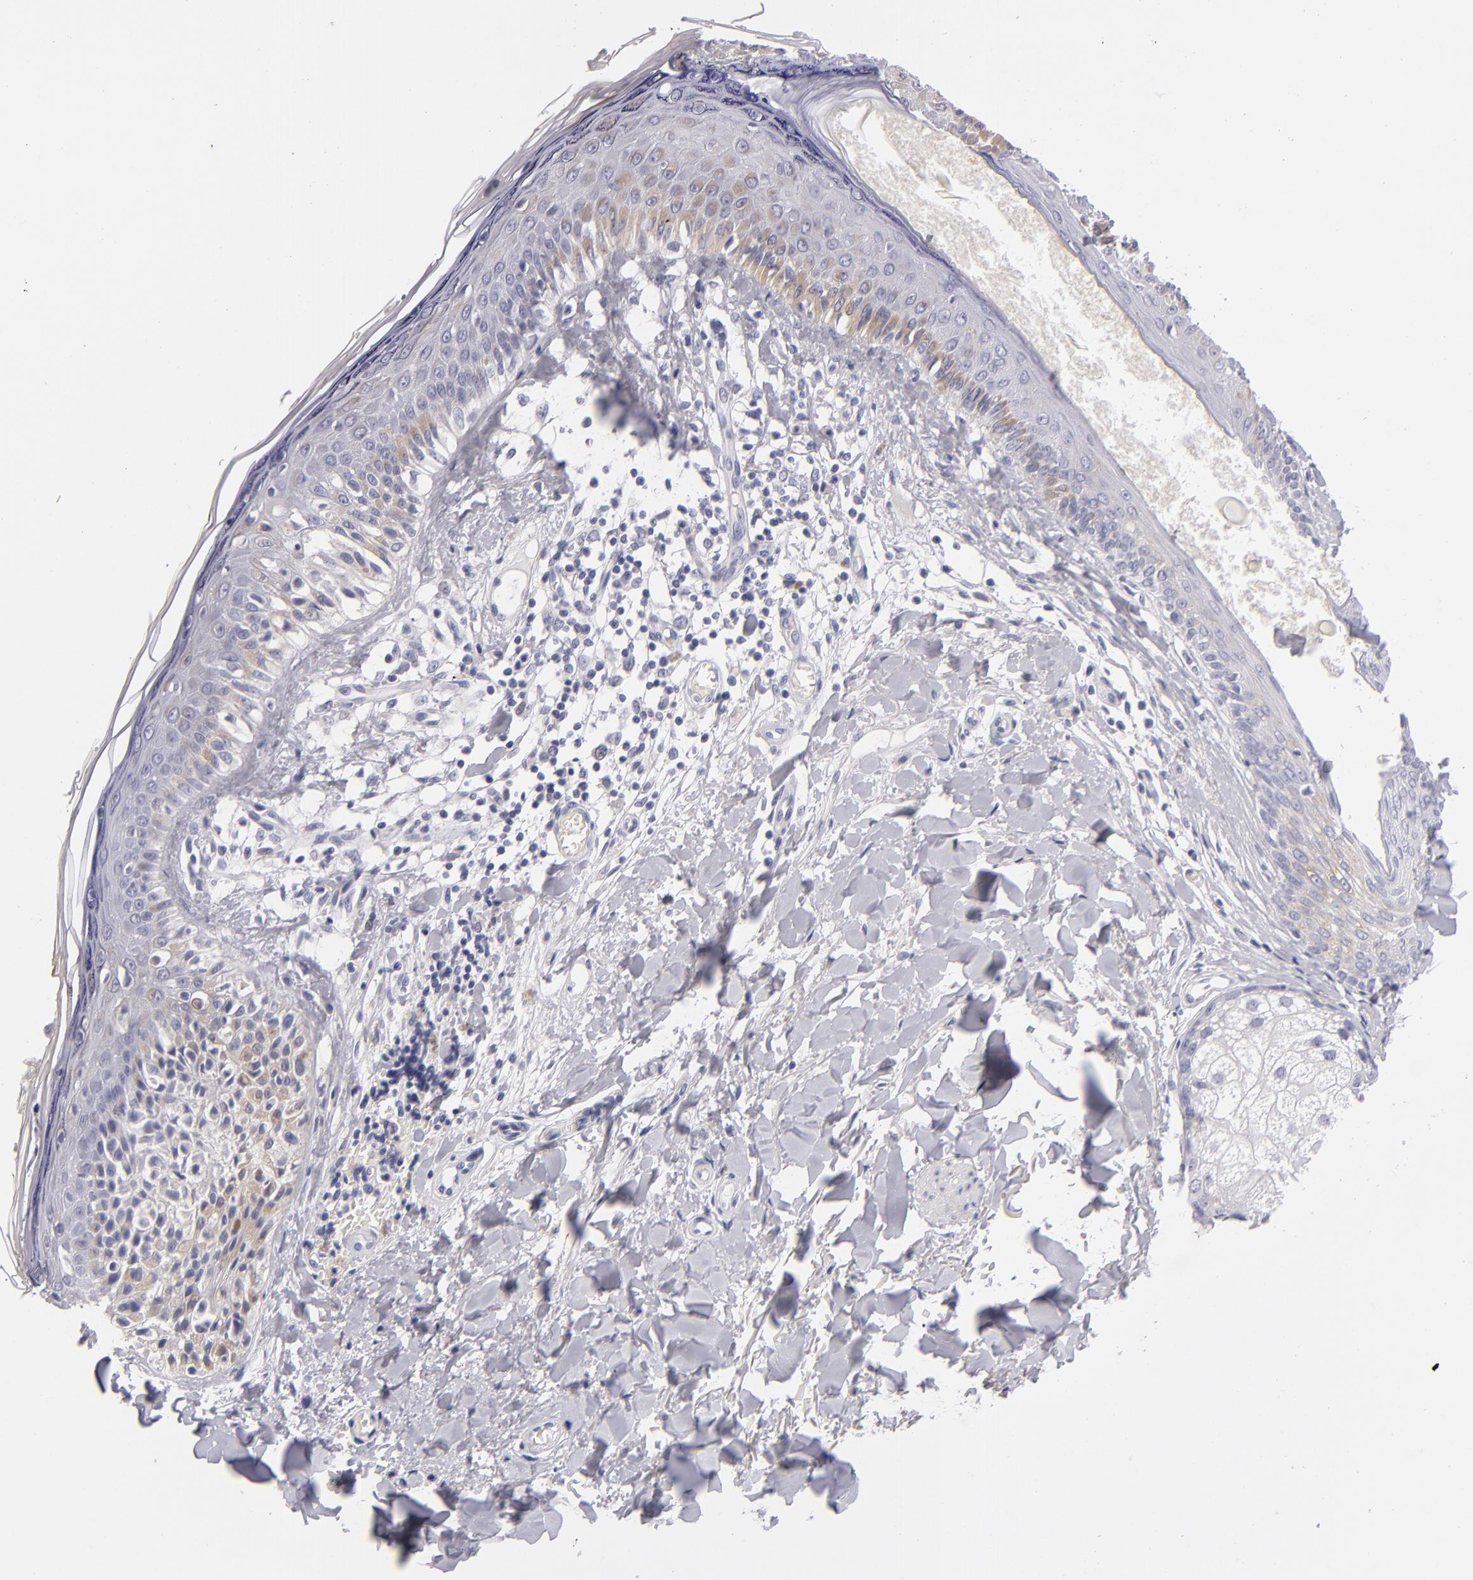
{"staining": {"intensity": "negative", "quantity": "none", "location": "none"}, "tissue": "melanoma", "cell_type": "Tumor cells", "image_type": "cancer", "snomed": [{"axis": "morphology", "description": "Malignant melanoma, NOS"}, {"axis": "topography", "description": "Skin"}], "caption": "Protein analysis of malignant melanoma demonstrates no significant expression in tumor cells.", "gene": "TNNC1", "patient": {"sex": "female", "age": 82}}